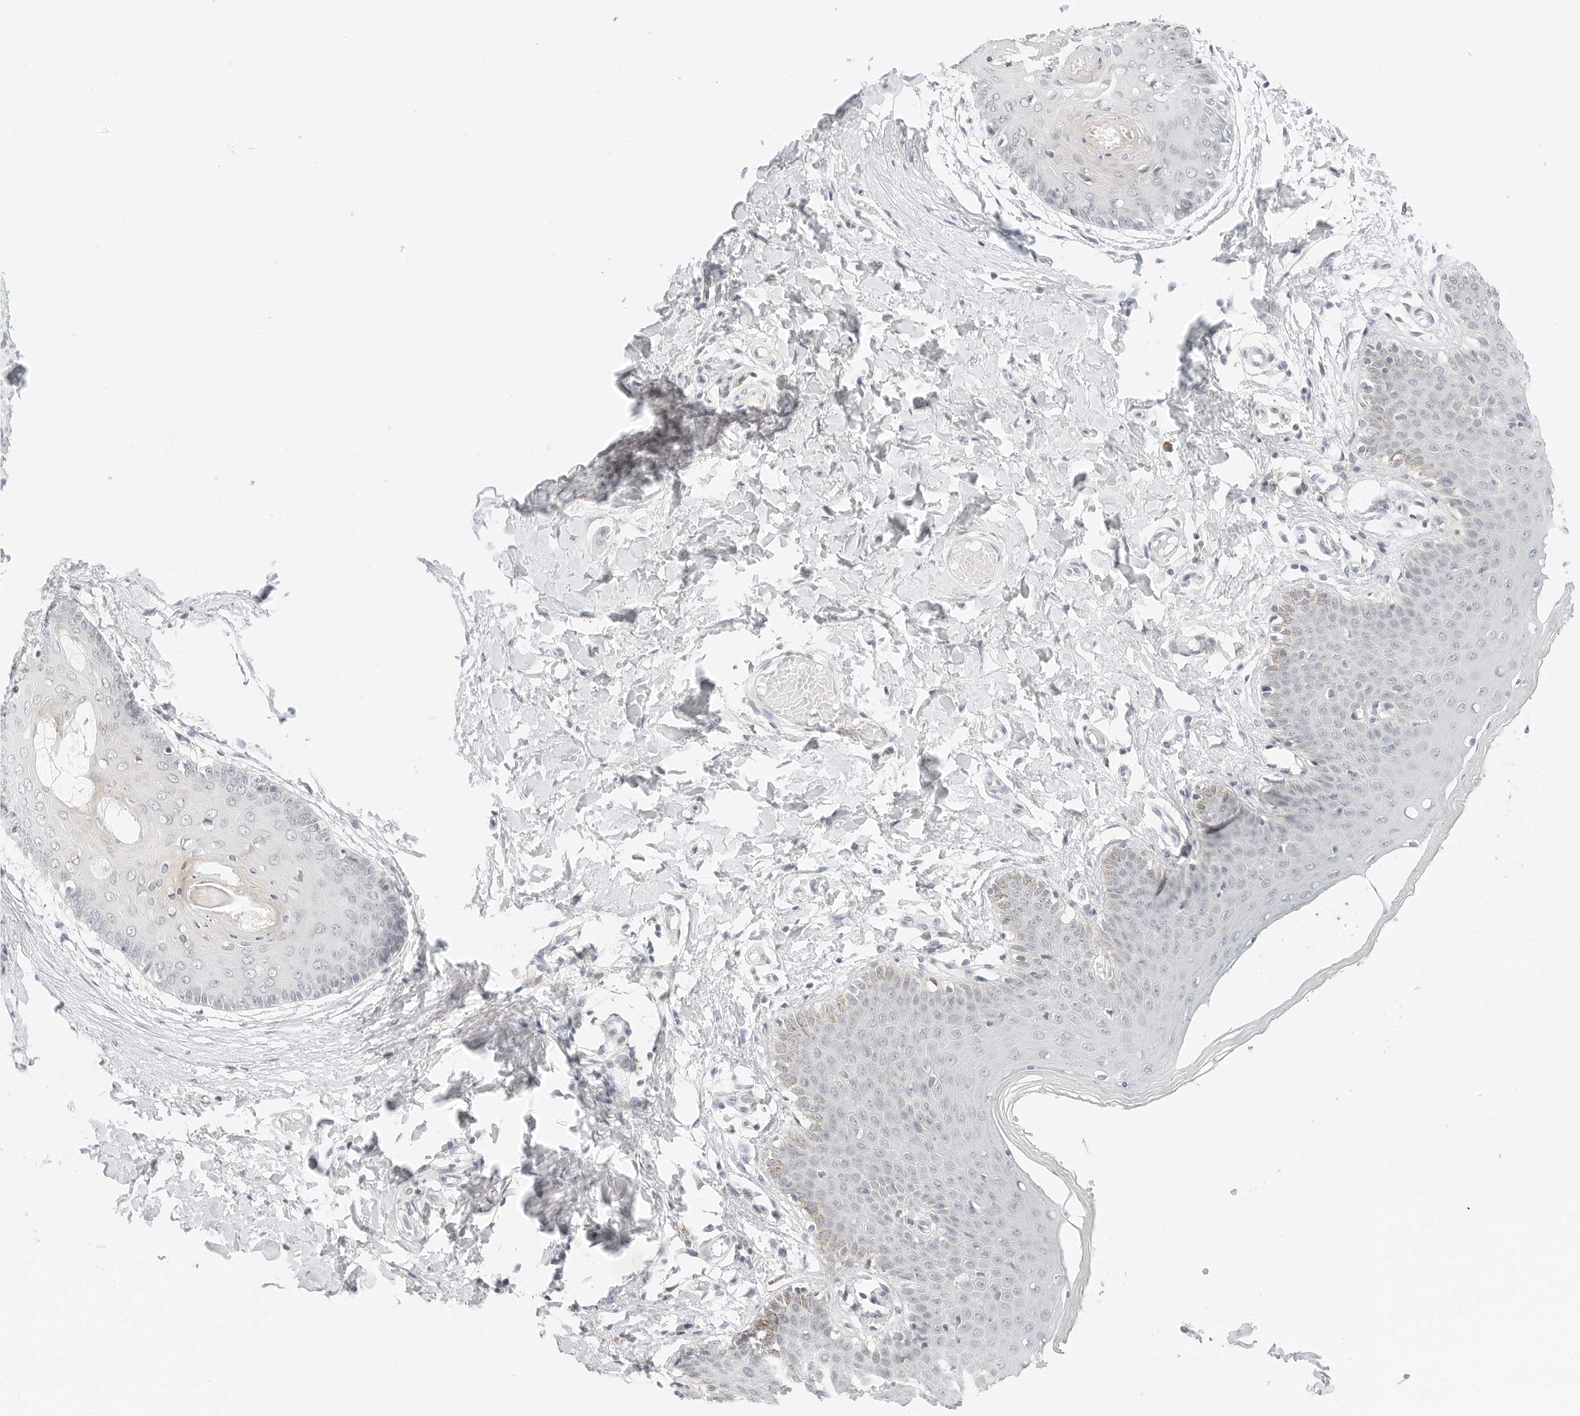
{"staining": {"intensity": "negative", "quantity": "none", "location": "none"}, "tissue": "skin", "cell_type": "Epidermal cells", "image_type": "normal", "snomed": [{"axis": "morphology", "description": "Normal tissue, NOS"}, {"axis": "topography", "description": "Vulva"}], "caption": "IHC image of unremarkable skin: skin stained with DAB (3,3'-diaminobenzidine) reveals no significant protein expression in epidermal cells.", "gene": "NEO1", "patient": {"sex": "female", "age": 66}}